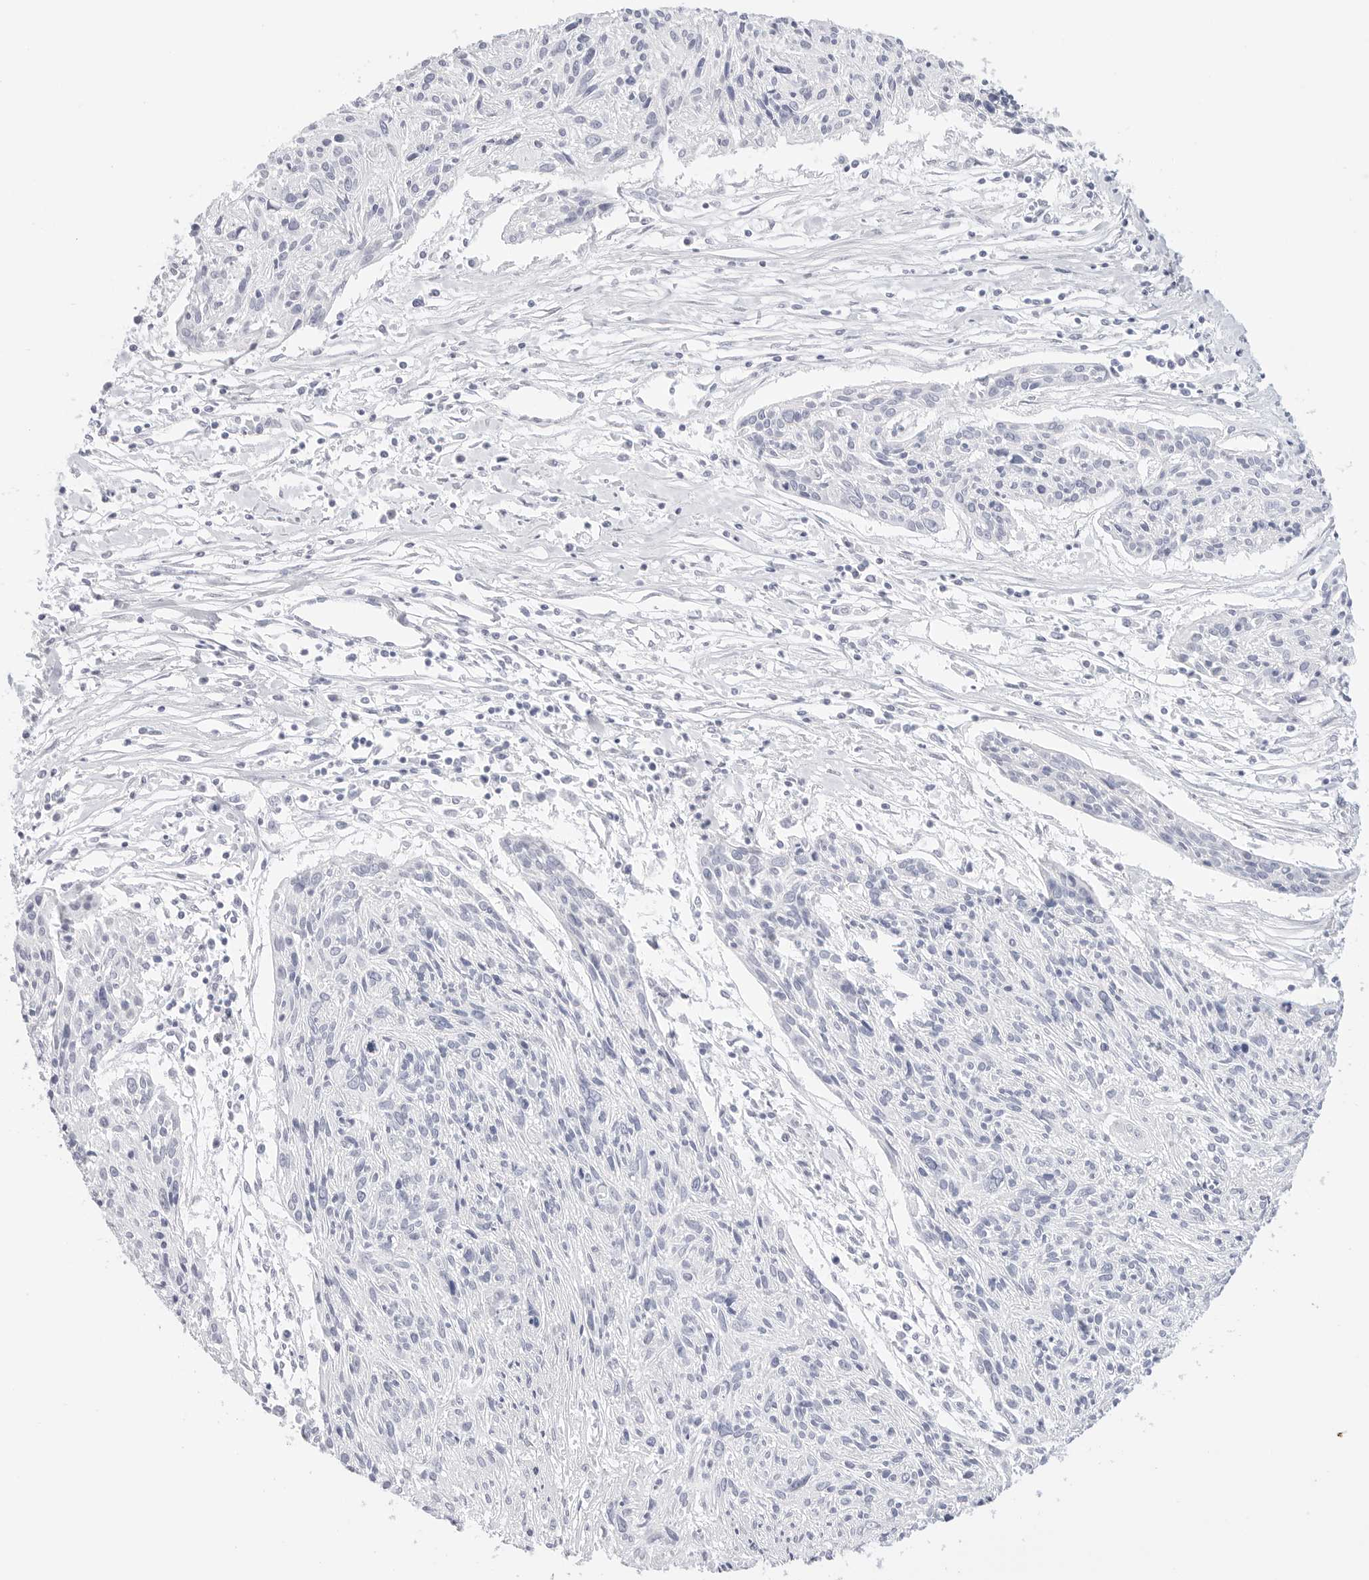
{"staining": {"intensity": "negative", "quantity": "none", "location": "none"}, "tissue": "cervical cancer", "cell_type": "Tumor cells", "image_type": "cancer", "snomed": [{"axis": "morphology", "description": "Squamous cell carcinoma, NOS"}, {"axis": "topography", "description": "Cervix"}], "caption": "There is no significant staining in tumor cells of squamous cell carcinoma (cervical). The staining is performed using DAB brown chromogen with nuclei counter-stained in using hematoxylin.", "gene": "TFF2", "patient": {"sex": "female", "age": 51}}